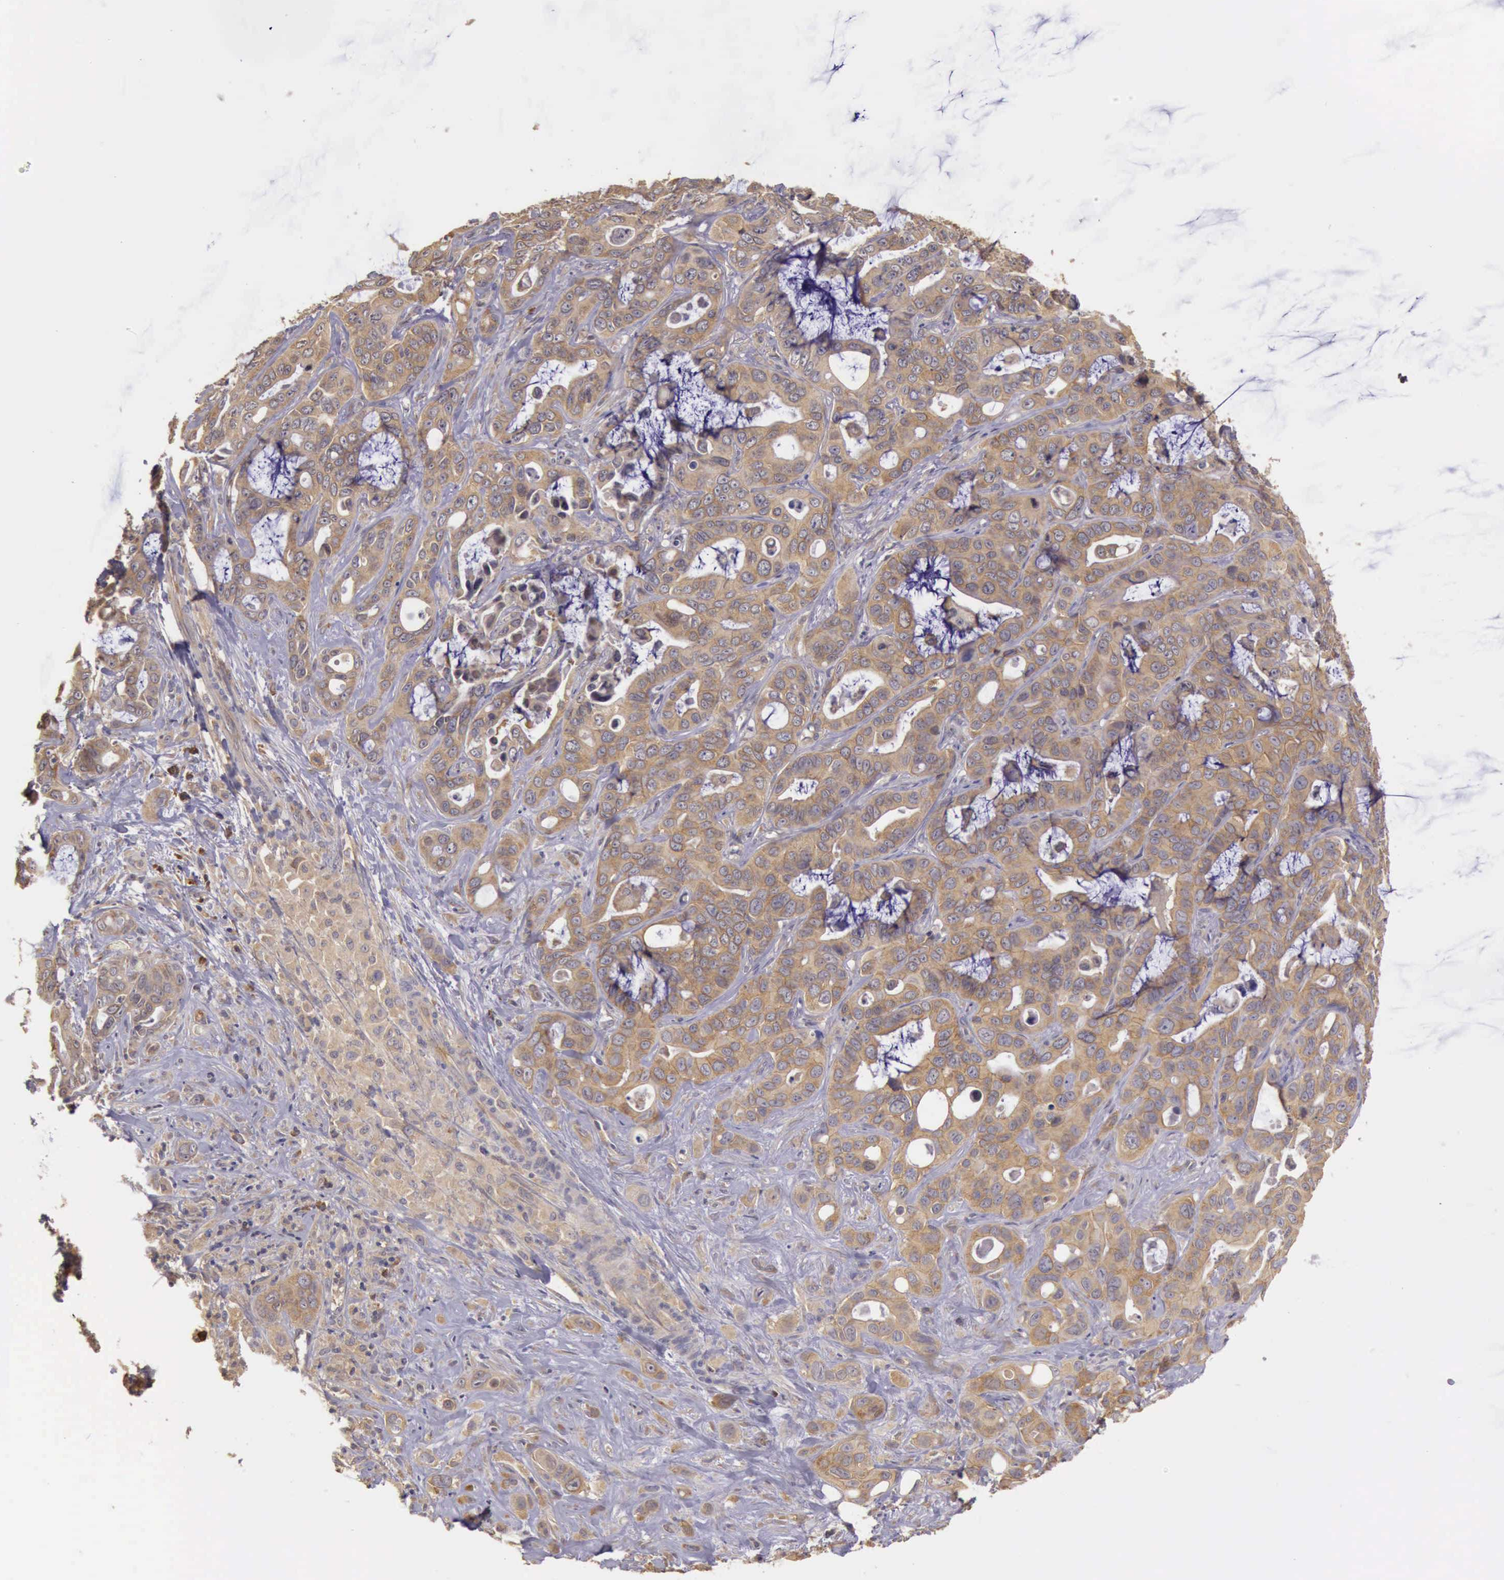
{"staining": {"intensity": "moderate", "quantity": ">75%", "location": "cytoplasmic/membranous"}, "tissue": "liver cancer", "cell_type": "Tumor cells", "image_type": "cancer", "snomed": [{"axis": "morphology", "description": "Cholangiocarcinoma"}, {"axis": "topography", "description": "Liver"}], "caption": "A brown stain shows moderate cytoplasmic/membranous staining of a protein in human liver cancer (cholangiocarcinoma) tumor cells. (DAB (3,3'-diaminobenzidine) IHC, brown staining for protein, blue staining for nuclei).", "gene": "EIF5", "patient": {"sex": "female", "age": 79}}